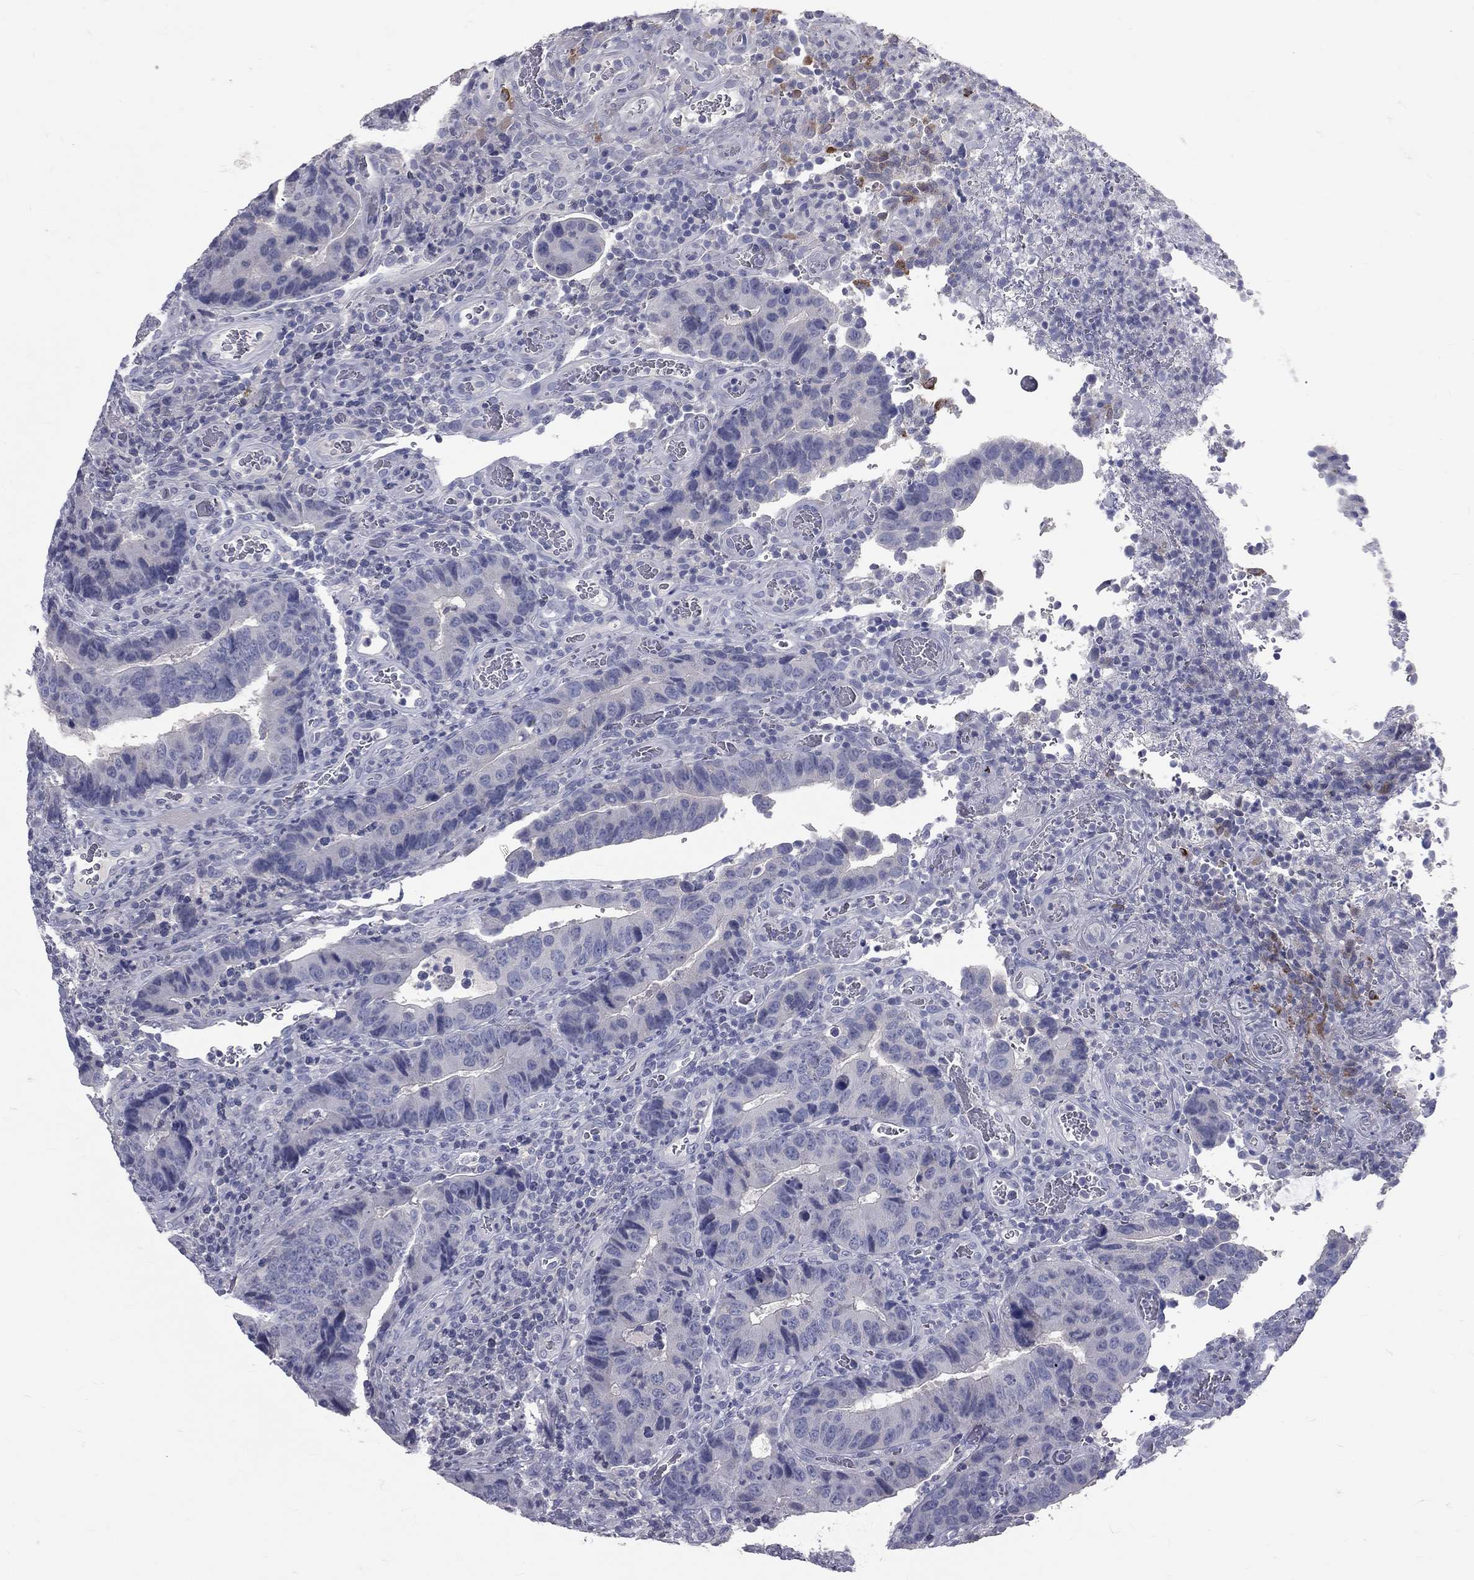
{"staining": {"intensity": "negative", "quantity": "none", "location": "none"}, "tissue": "colorectal cancer", "cell_type": "Tumor cells", "image_type": "cancer", "snomed": [{"axis": "morphology", "description": "Adenocarcinoma, NOS"}, {"axis": "topography", "description": "Colon"}], "caption": "A micrograph of human adenocarcinoma (colorectal) is negative for staining in tumor cells. The staining is performed using DAB brown chromogen with nuclei counter-stained in using hematoxylin.", "gene": "TFPI2", "patient": {"sex": "female", "age": 56}}